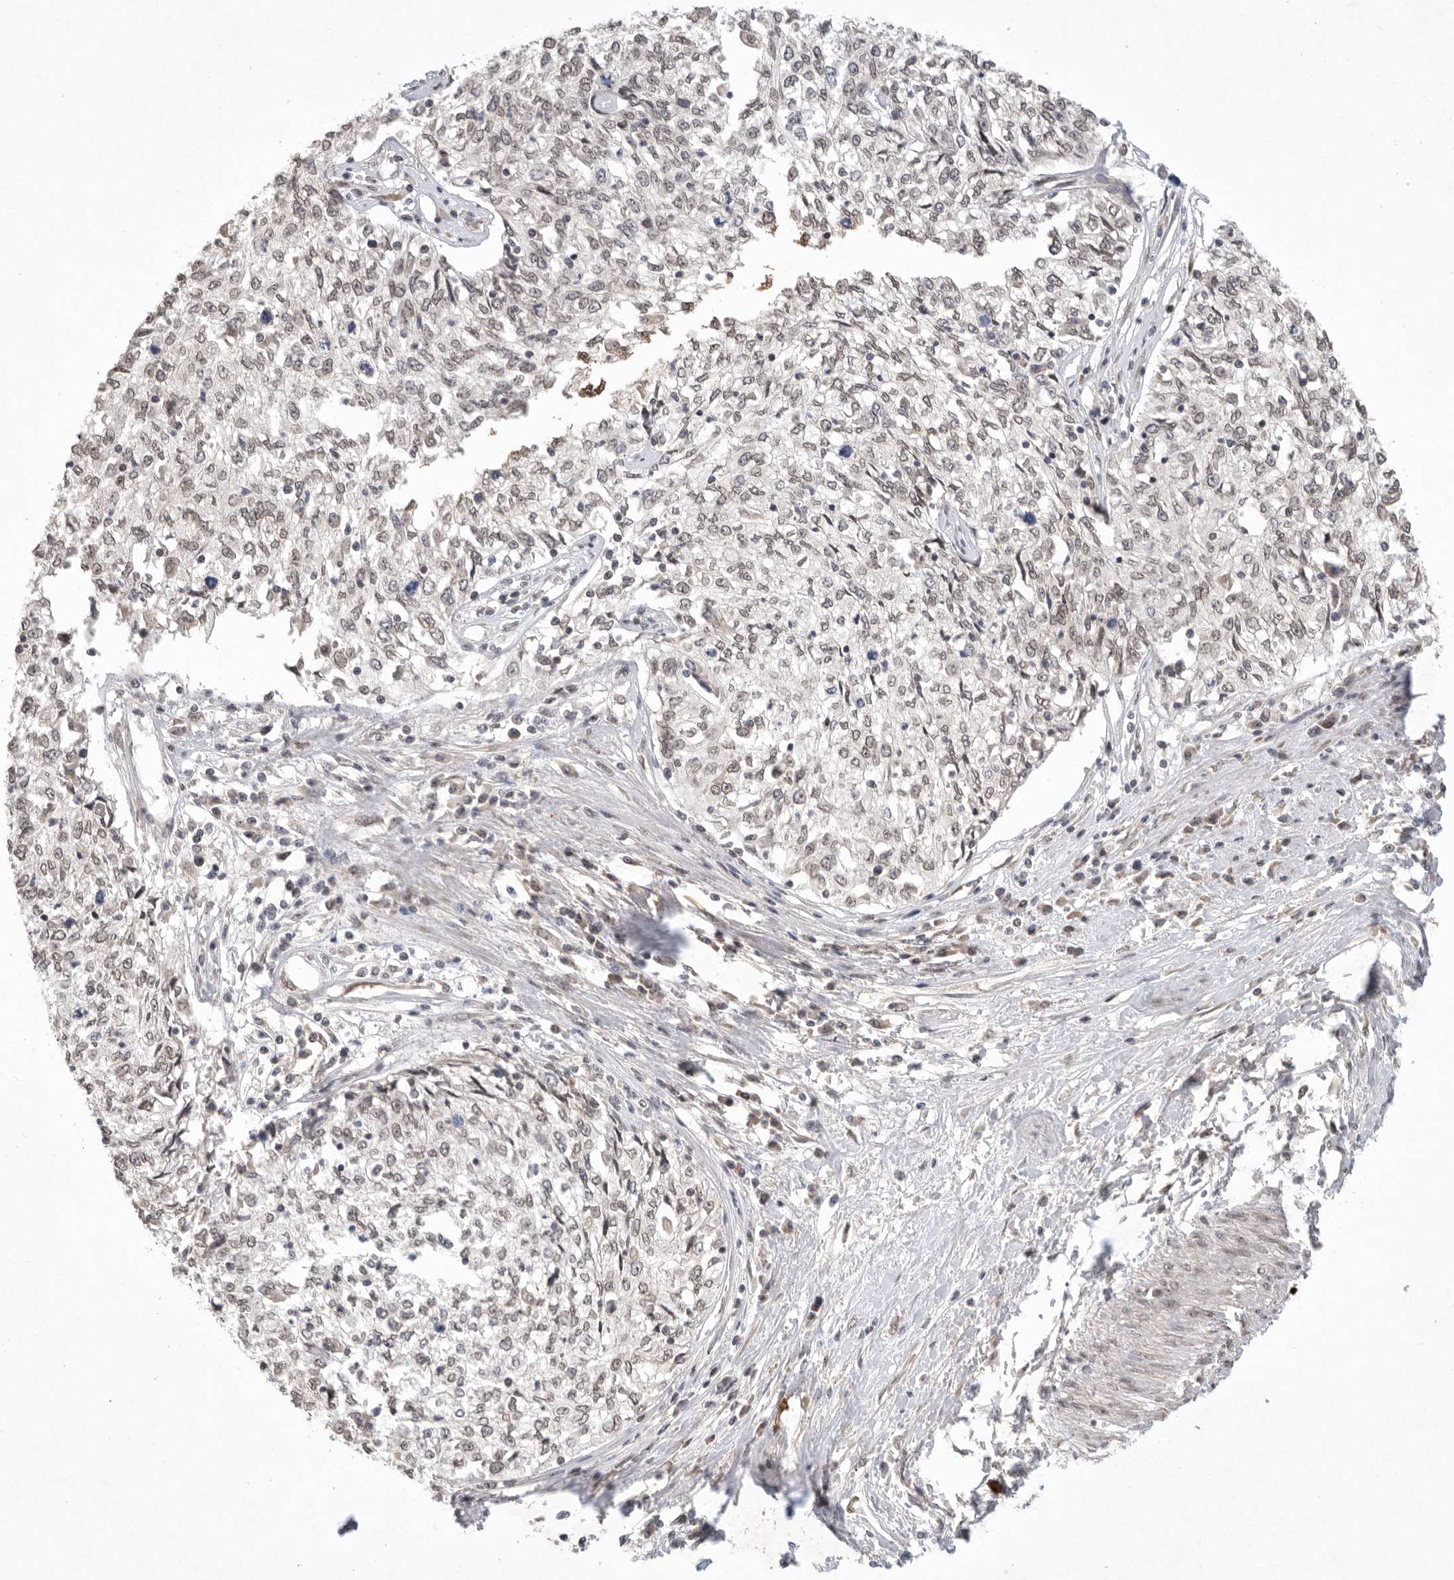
{"staining": {"intensity": "weak", "quantity": "25%-75%", "location": "nuclear"}, "tissue": "cervical cancer", "cell_type": "Tumor cells", "image_type": "cancer", "snomed": [{"axis": "morphology", "description": "Squamous cell carcinoma, NOS"}, {"axis": "topography", "description": "Cervix"}], "caption": "Immunohistochemistry of cervical squamous cell carcinoma exhibits low levels of weak nuclear expression in approximately 25%-75% of tumor cells. (Stains: DAB in brown, nuclei in blue, Microscopy: brightfield microscopy at high magnification).", "gene": "LEMD3", "patient": {"sex": "female", "age": 57}}